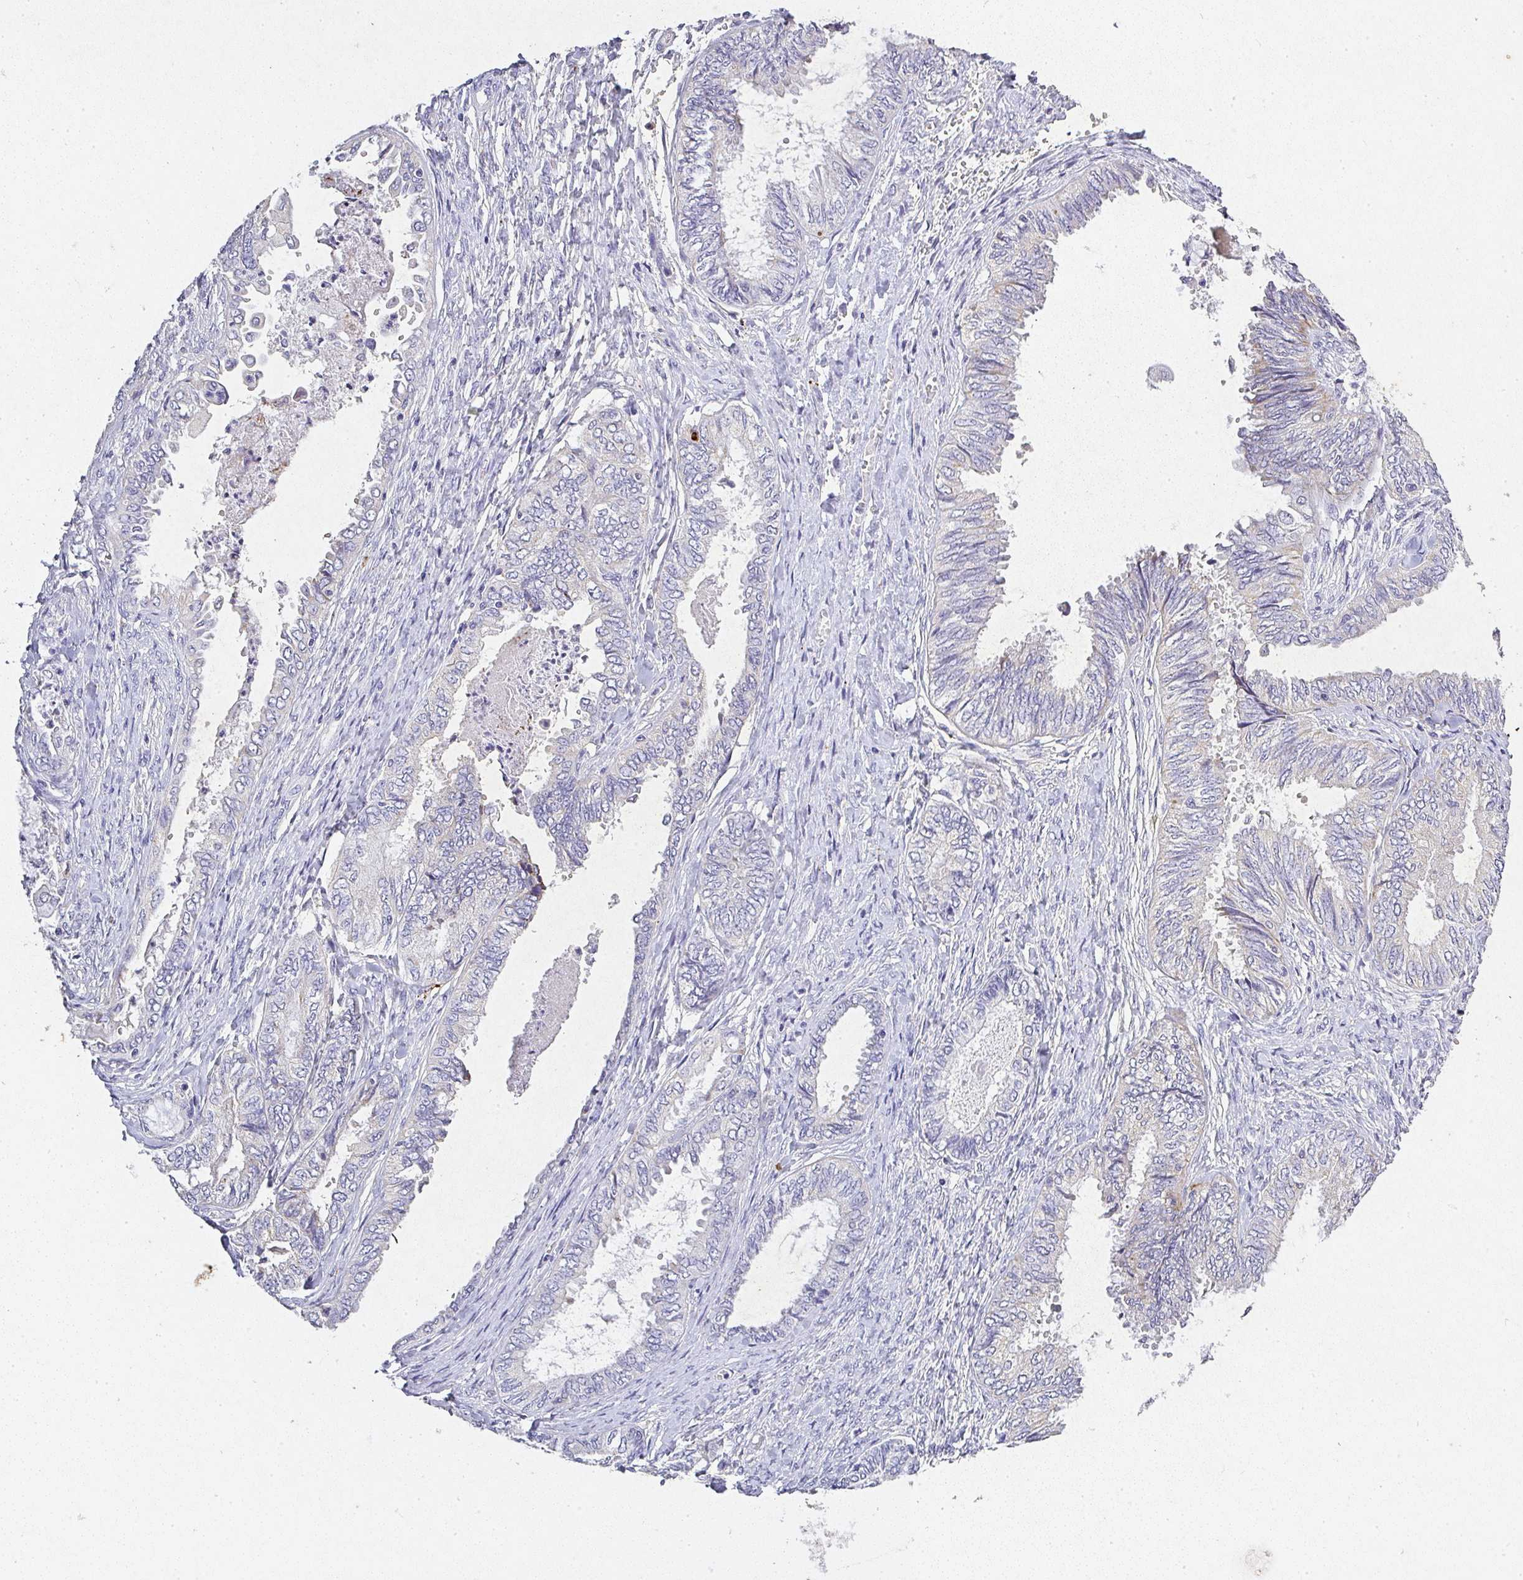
{"staining": {"intensity": "negative", "quantity": "none", "location": "none"}, "tissue": "ovarian cancer", "cell_type": "Tumor cells", "image_type": "cancer", "snomed": [{"axis": "morphology", "description": "Carcinoma, endometroid"}, {"axis": "topography", "description": "Ovary"}], "caption": "Immunohistochemistry of ovarian cancer (endometroid carcinoma) displays no staining in tumor cells.", "gene": "RPS2", "patient": {"sex": "female", "age": 70}}